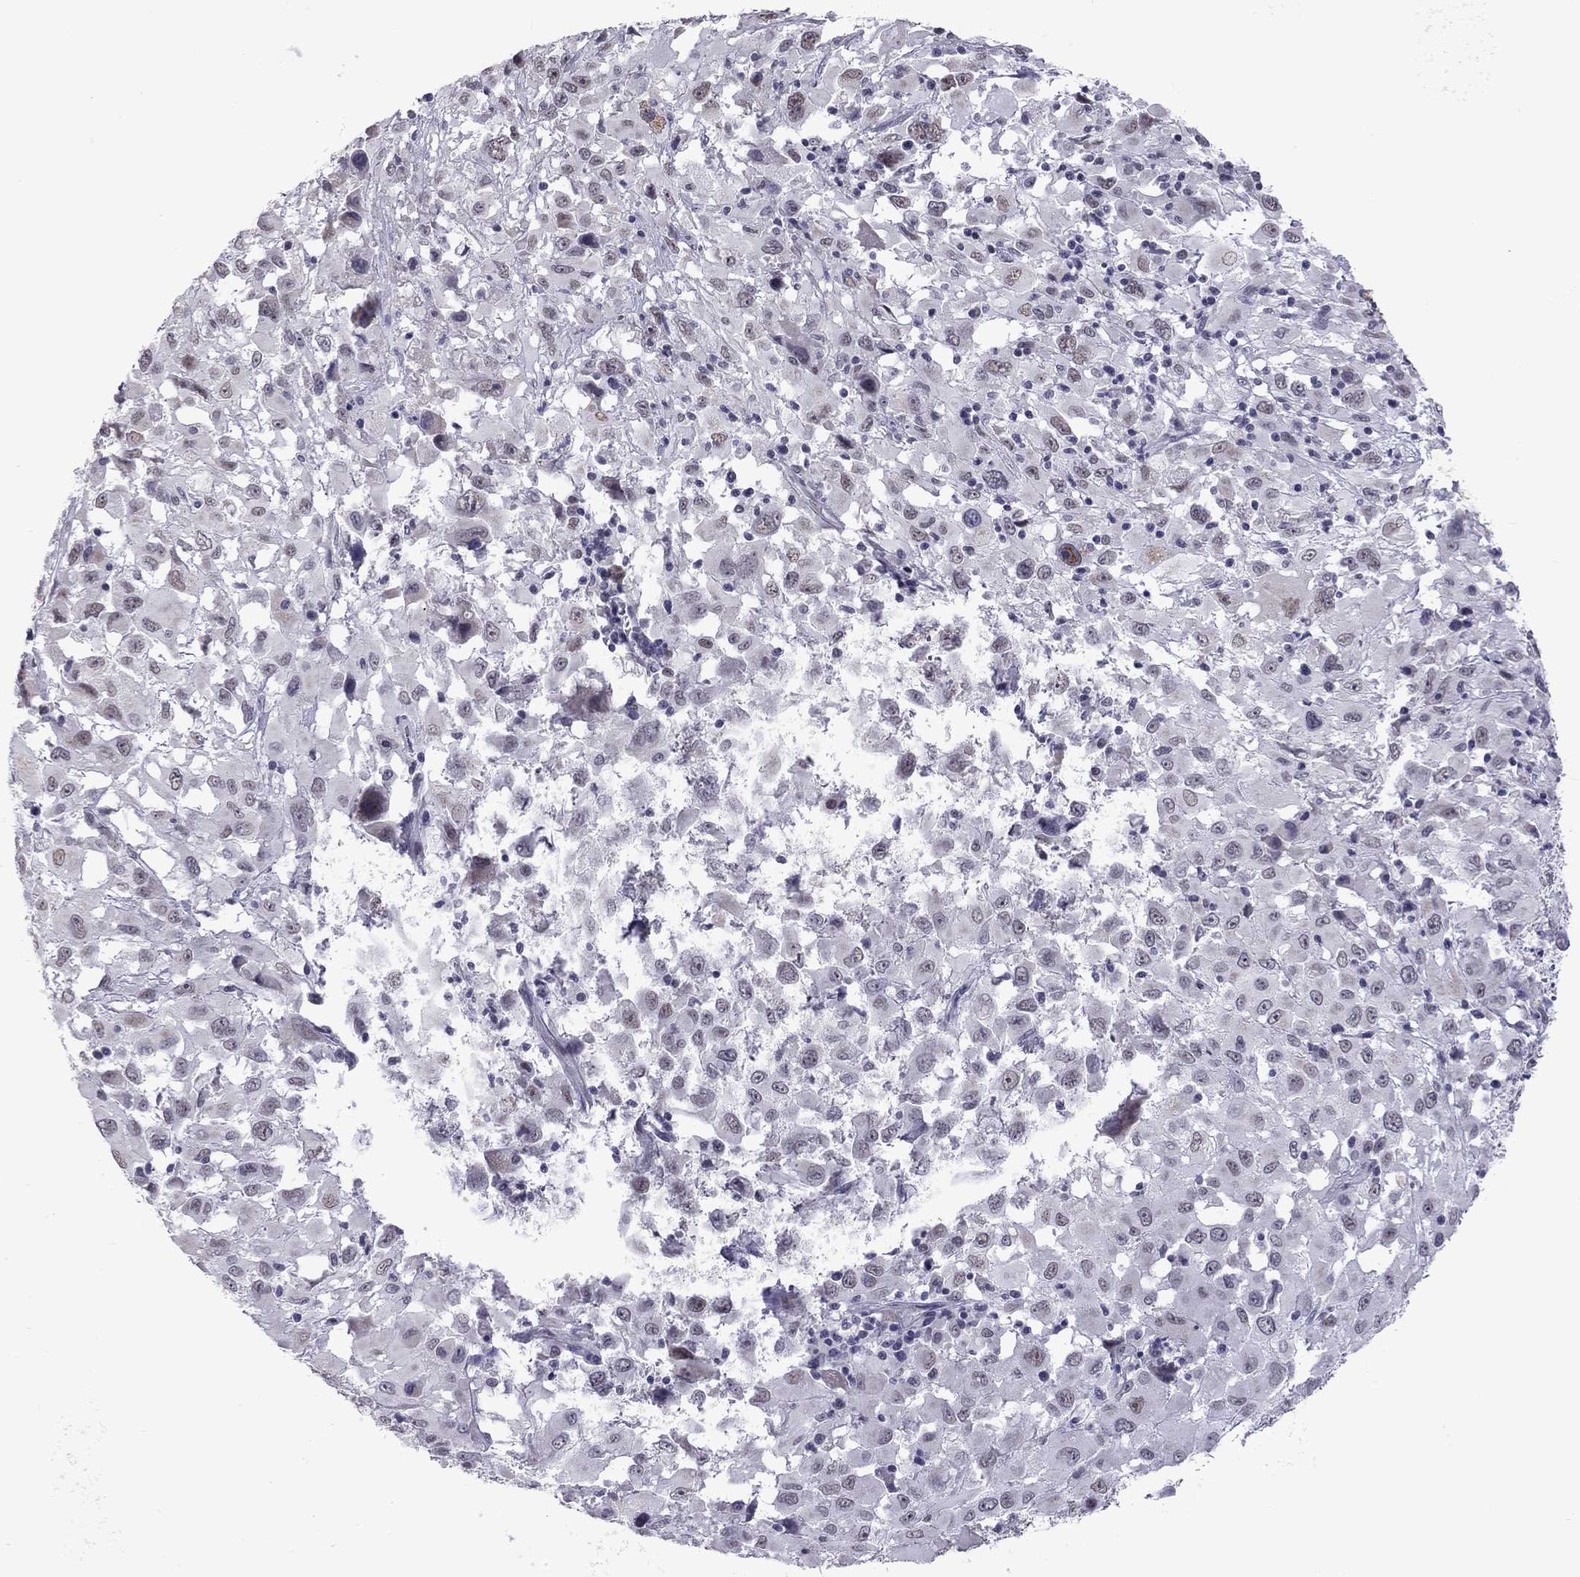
{"staining": {"intensity": "negative", "quantity": "none", "location": "none"}, "tissue": "melanoma", "cell_type": "Tumor cells", "image_type": "cancer", "snomed": [{"axis": "morphology", "description": "Malignant melanoma, Metastatic site"}, {"axis": "topography", "description": "Soft tissue"}], "caption": "Malignant melanoma (metastatic site) was stained to show a protein in brown. There is no significant expression in tumor cells.", "gene": "PPP1R3A", "patient": {"sex": "male", "age": 50}}